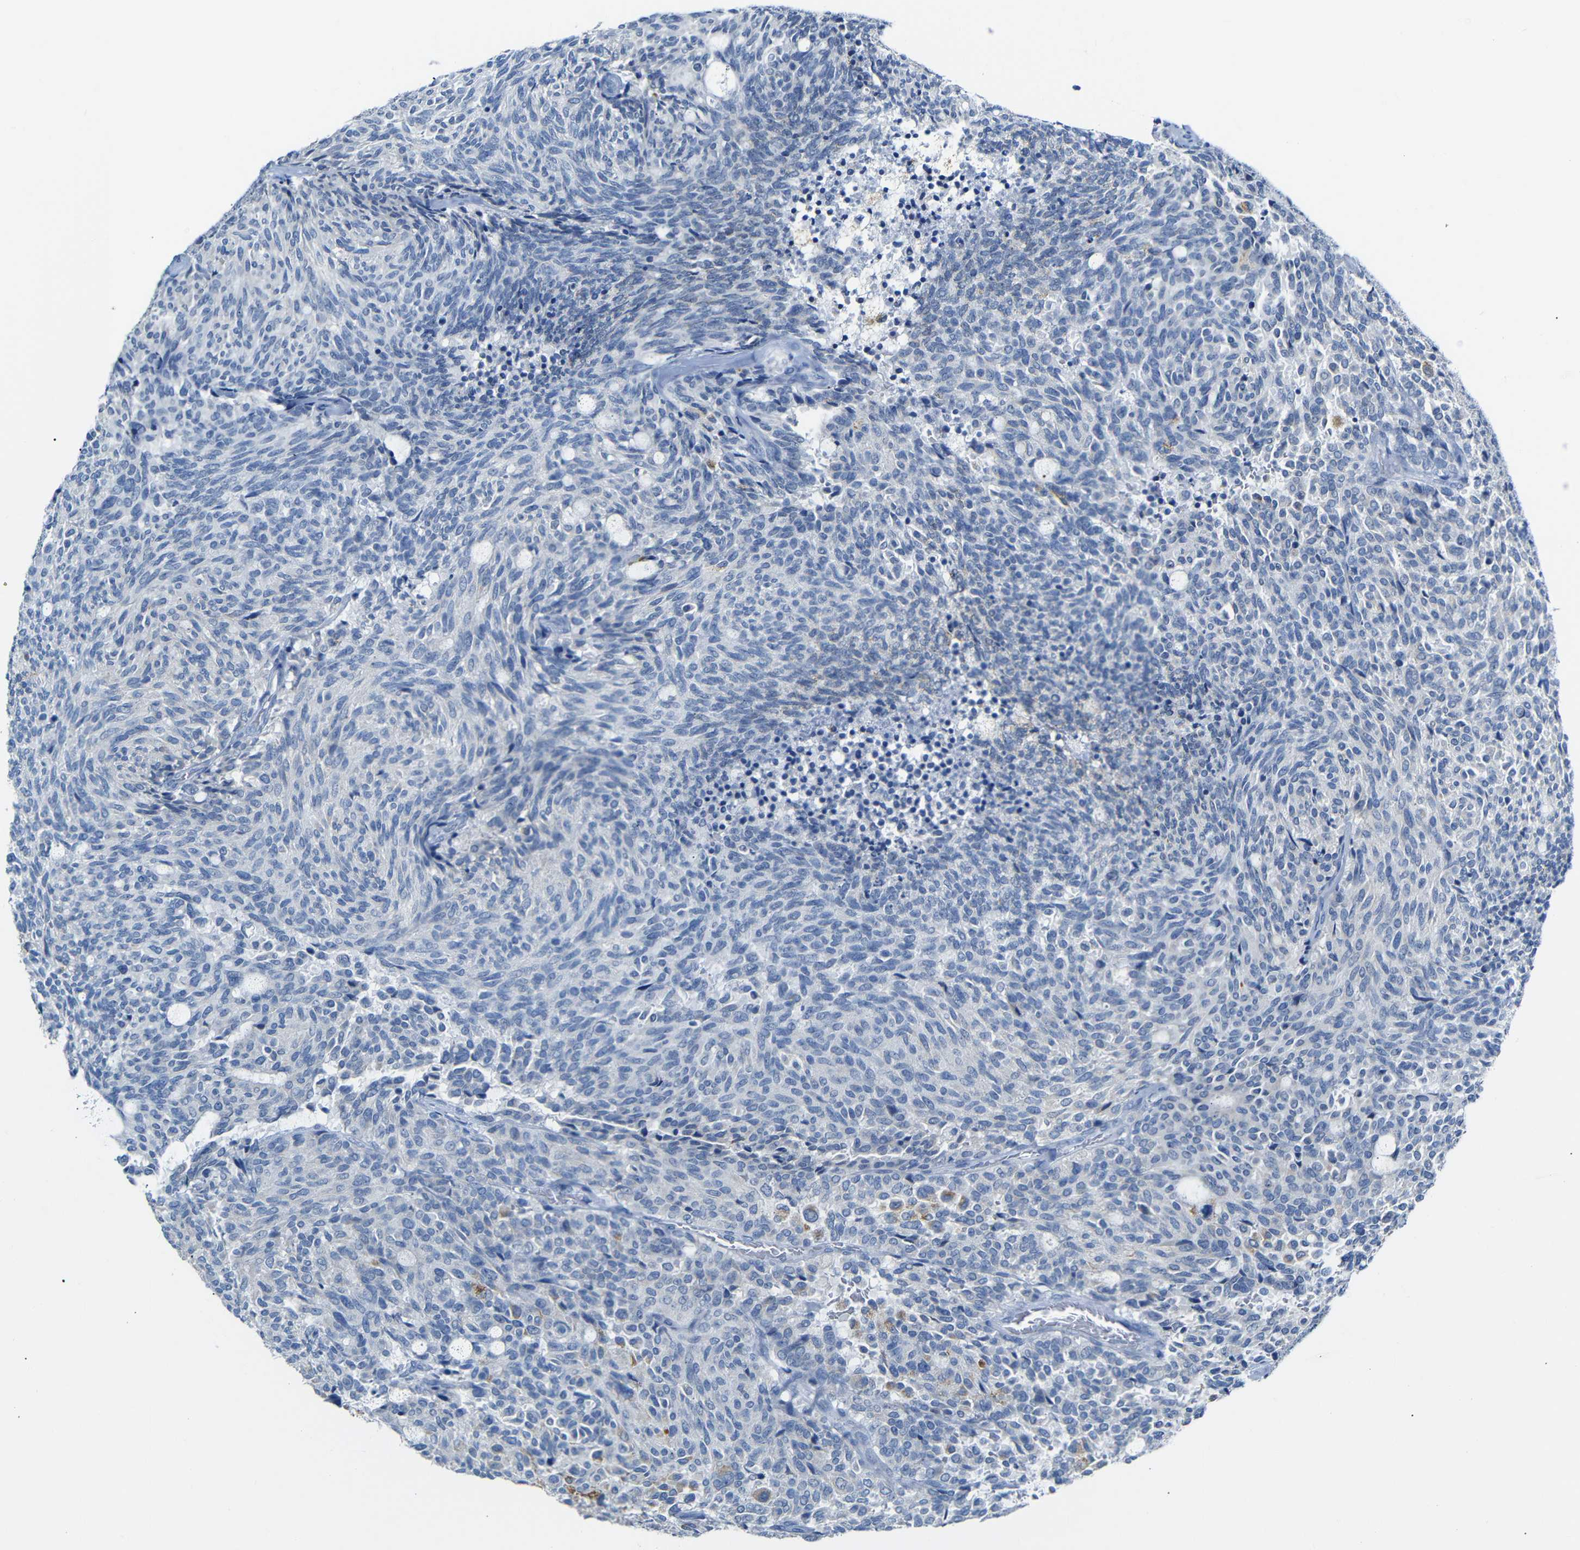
{"staining": {"intensity": "negative", "quantity": "none", "location": "none"}, "tissue": "carcinoid", "cell_type": "Tumor cells", "image_type": "cancer", "snomed": [{"axis": "morphology", "description": "Carcinoid, malignant, NOS"}, {"axis": "topography", "description": "Pancreas"}], "caption": "Immunohistochemistry (IHC) histopathology image of neoplastic tissue: human malignant carcinoid stained with DAB (3,3'-diaminobenzidine) displays no significant protein staining in tumor cells.", "gene": "C15orf48", "patient": {"sex": "female", "age": 54}}